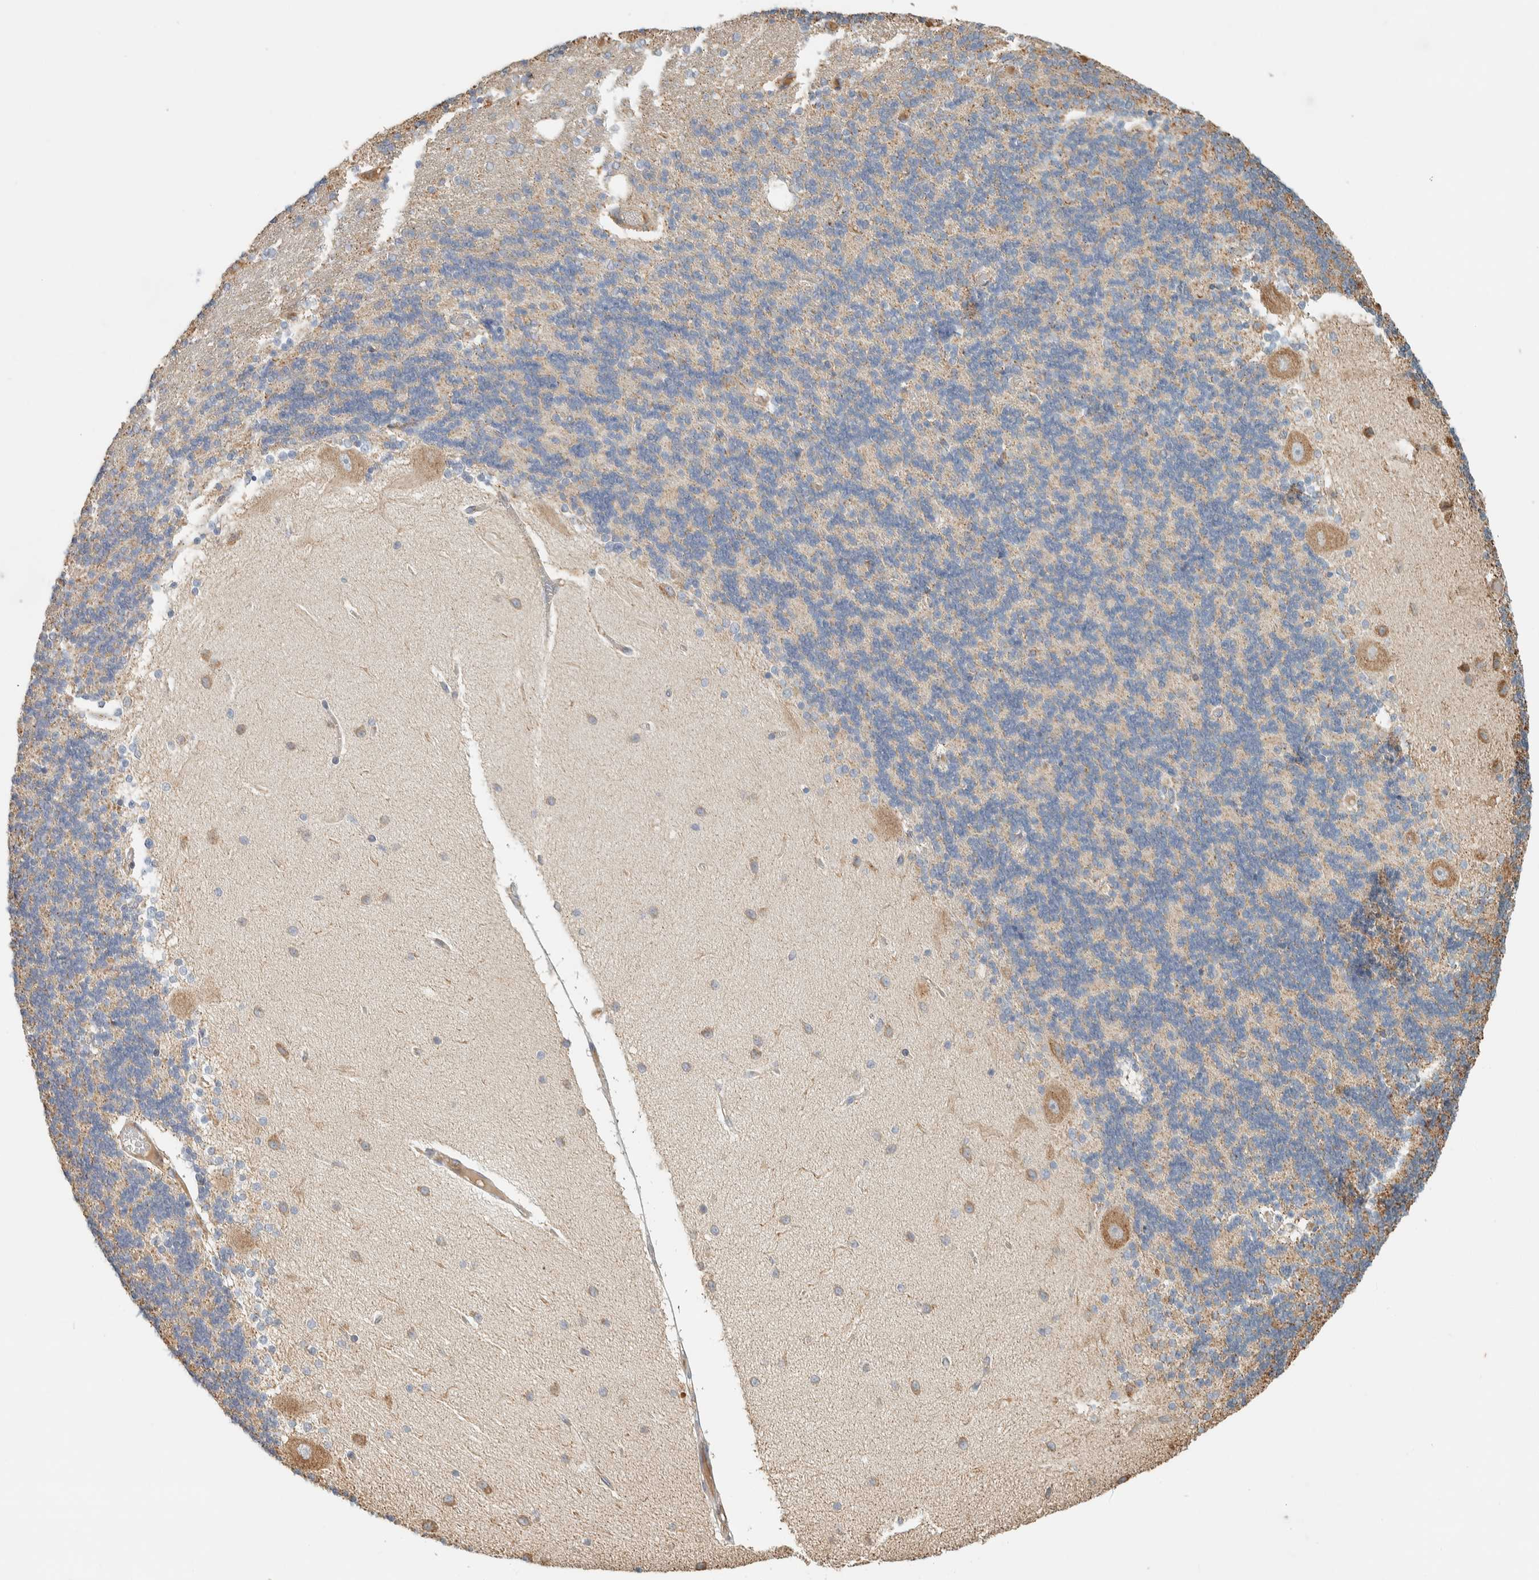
{"staining": {"intensity": "moderate", "quantity": "<25%", "location": "cytoplasmic/membranous"}, "tissue": "cerebellum", "cell_type": "Cells in granular layer", "image_type": "normal", "snomed": [{"axis": "morphology", "description": "Normal tissue, NOS"}, {"axis": "topography", "description": "Cerebellum"}], "caption": "Cerebellum stained with IHC shows moderate cytoplasmic/membranous expression in approximately <25% of cells in granular layer. (brown staining indicates protein expression, while blue staining denotes nuclei).", "gene": "RAB11FIP1", "patient": {"sex": "female", "age": 54}}